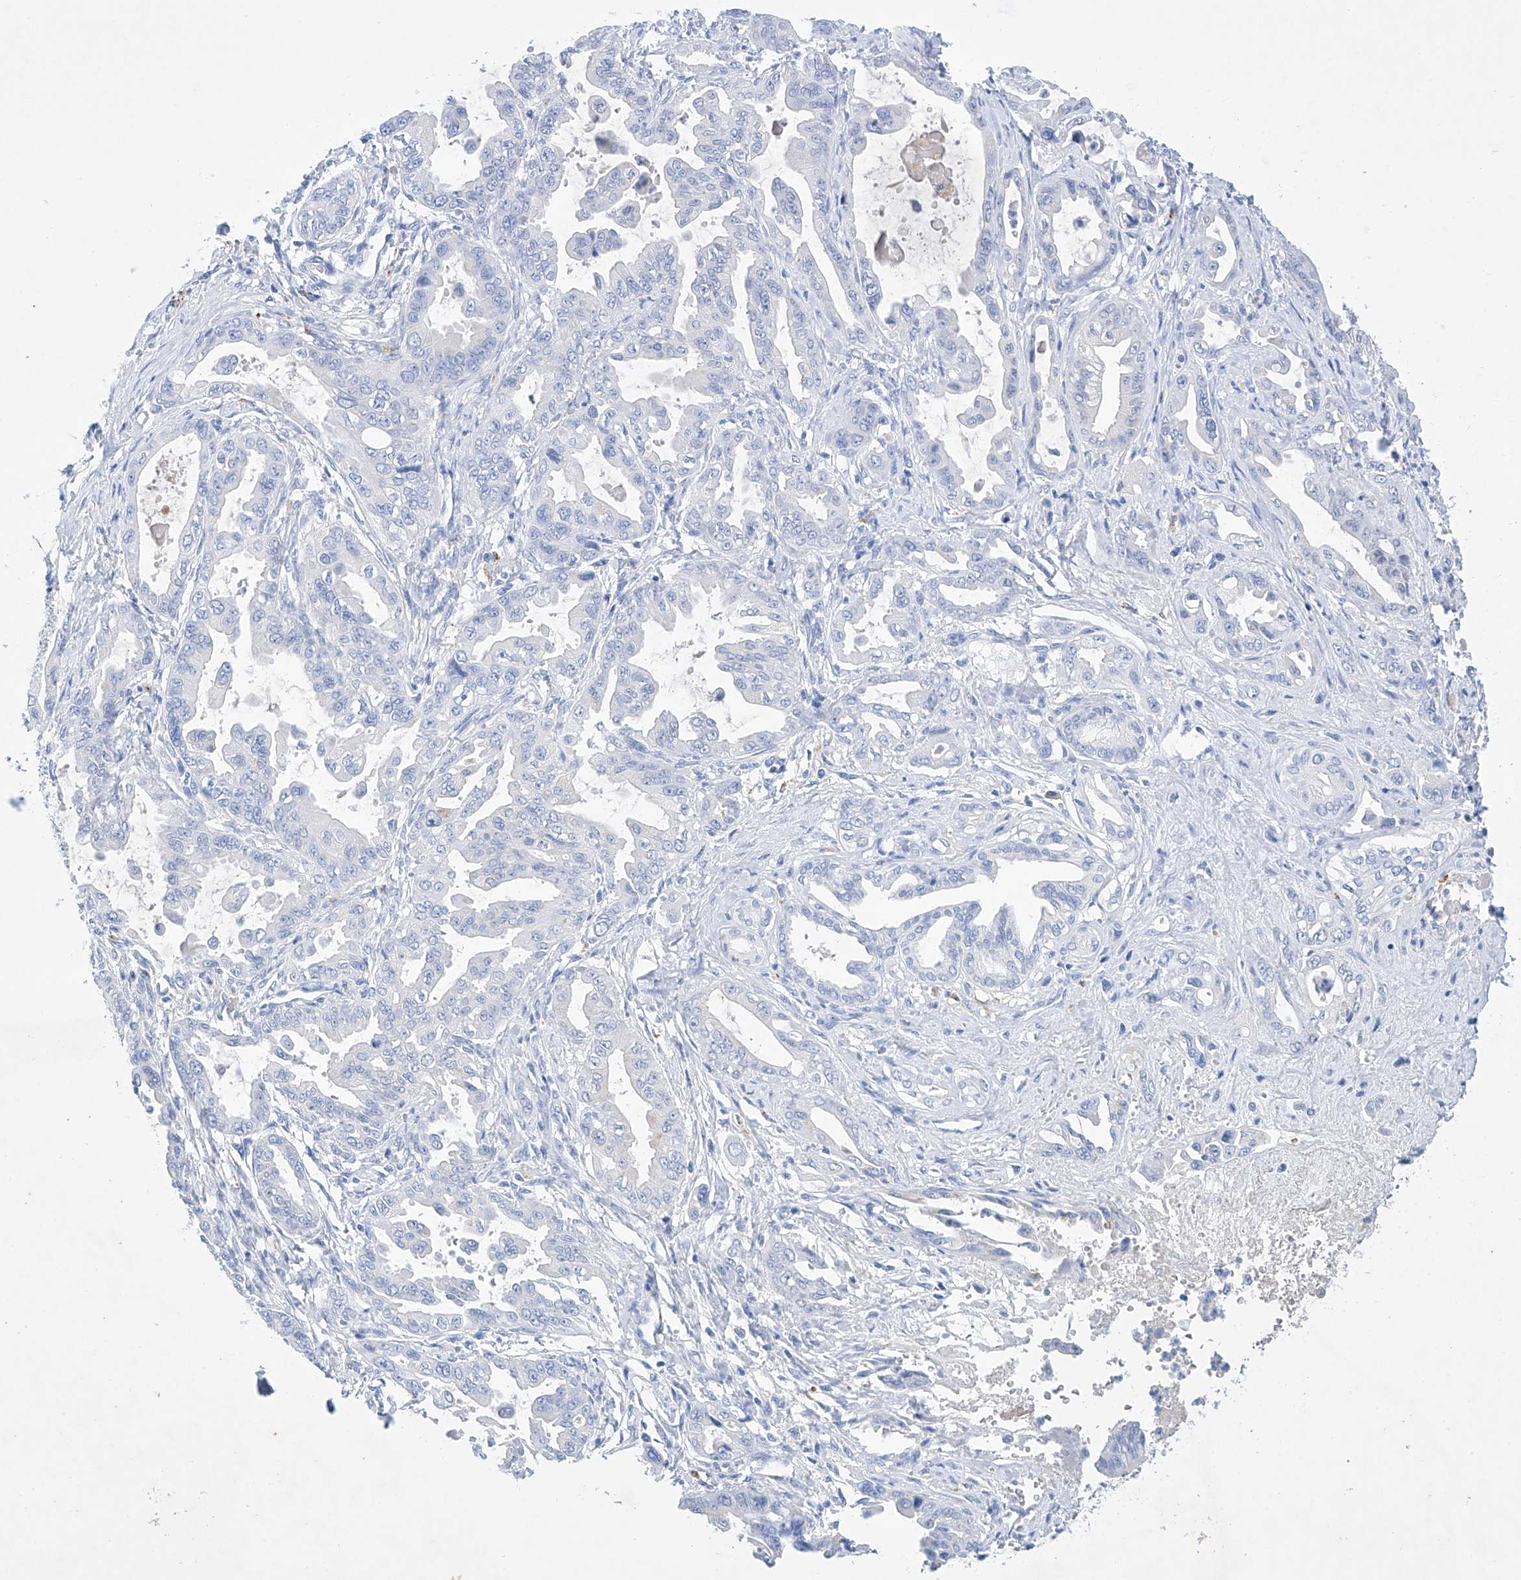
{"staining": {"intensity": "negative", "quantity": "none", "location": "none"}, "tissue": "pancreatic cancer", "cell_type": "Tumor cells", "image_type": "cancer", "snomed": [{"axis": "morphology", "description": "Adenocarcinoma, NOS"}, {"axis": "topography", "description": "Pancreas"}], "caption": "Micrograph shows no significant protein staining in tumor cells of pancreatic adenocarcinoma. The staining was performed using DAB to visualize the protein expression in brown, while the nuclei were stained in blue with hematoxylin (Magnification: 20x).", "gene": "LURAP1", "patient": {"sex": "male", "age": 70}}